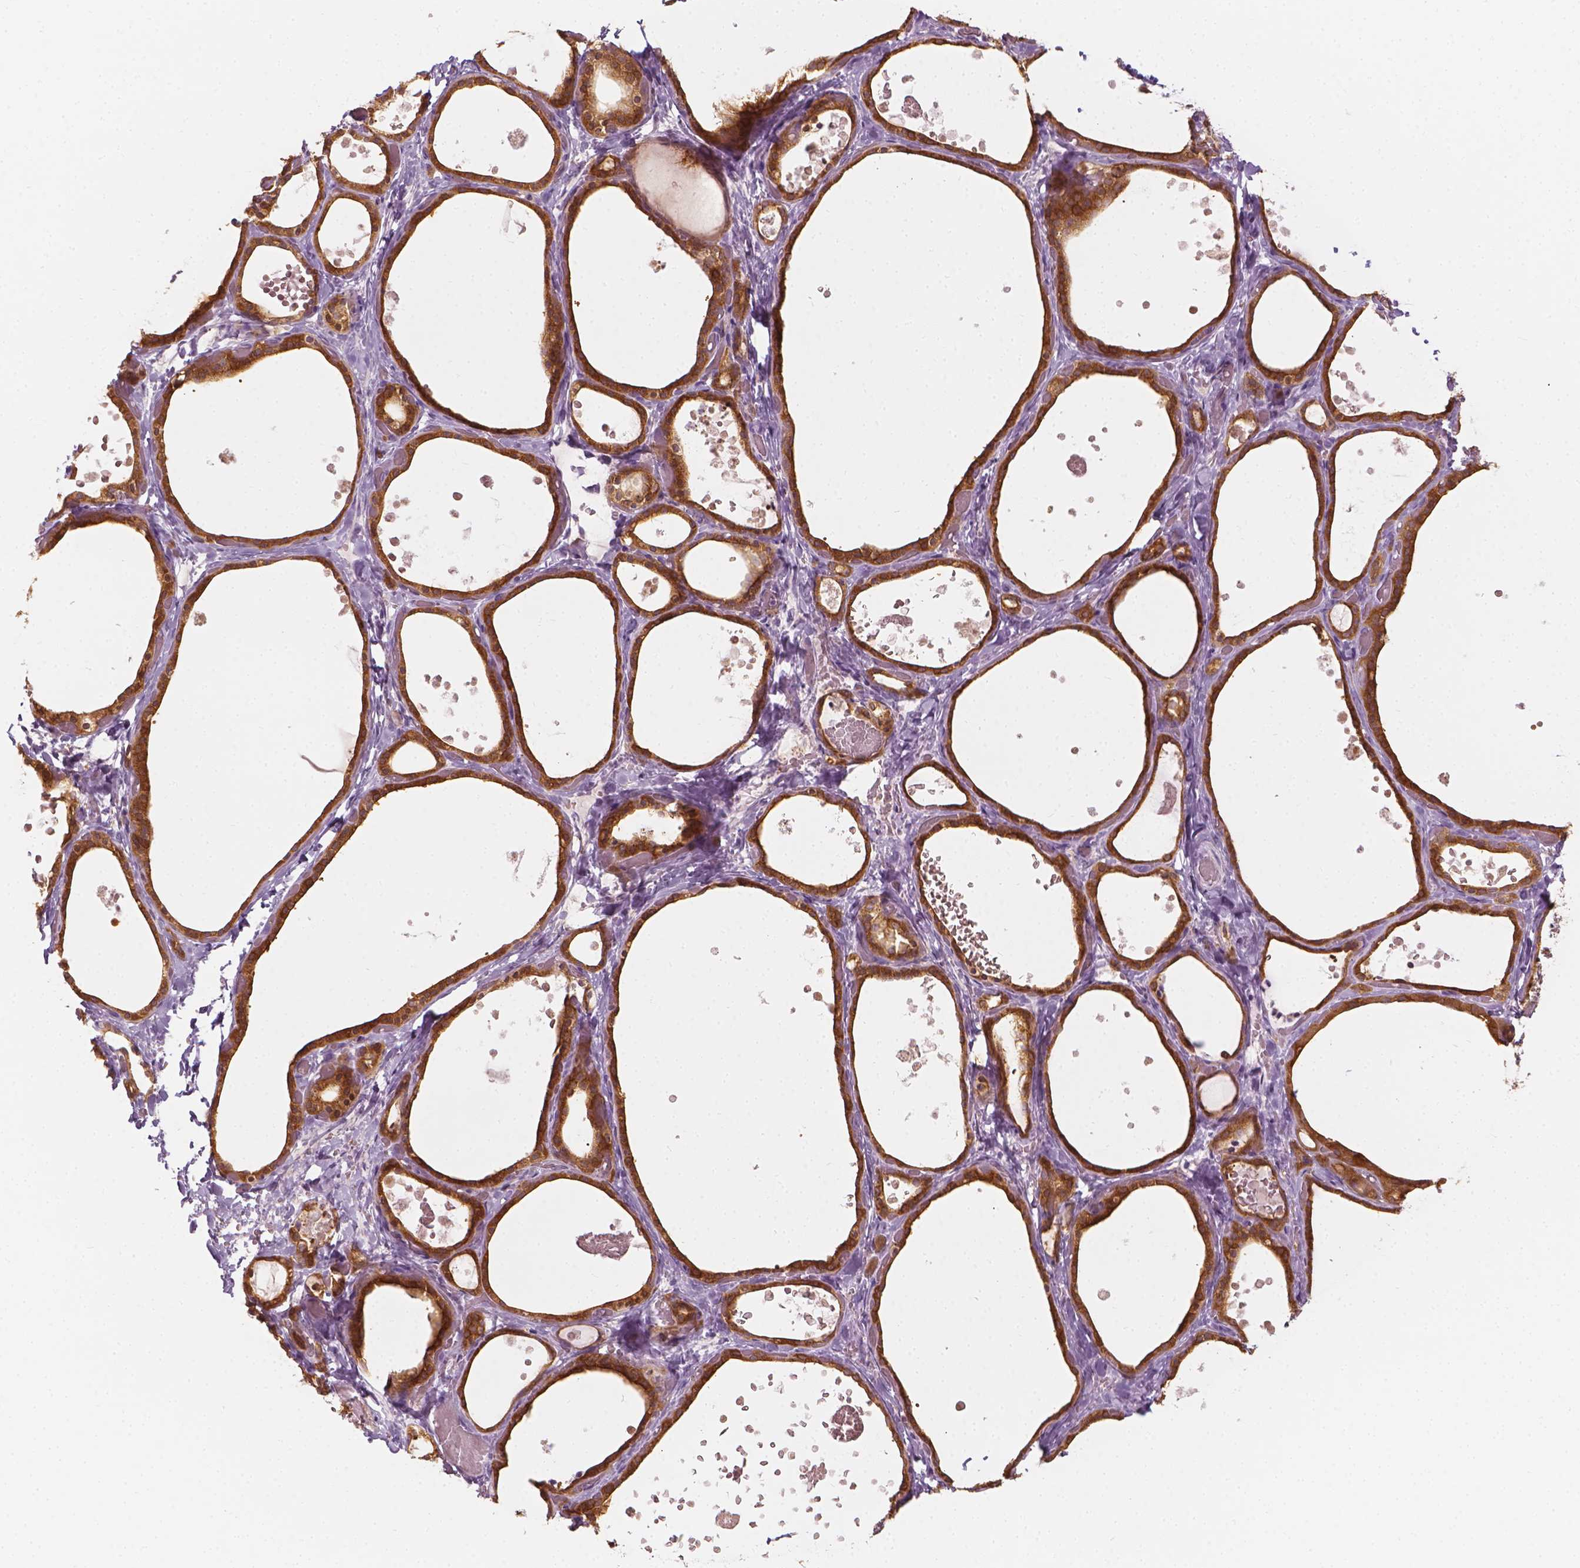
{"staining": {"intensity": "strong", "quantity": ">75%", "location": "cytoplasmic/membranous"}, "tissue": "thyroid gland", "cell_type": "Glandular cells", "image_type": "normal", "snomed": [{"axis": "morphology", "description": "Normal tissue, NOS"}, {"axis": "topography", "description": "Thyroid gland"}], "caption": "Immunohistochemical staining of benign human thyroid gland demonstrates >75% levels of strong cytoplasmic/membranous protein staining in approximately >75% of glandular cells. (IHC, brightfield microscopy, high magnification).", "gene": "SHMT1", "patient": {"sex": "female", "age": 56}}